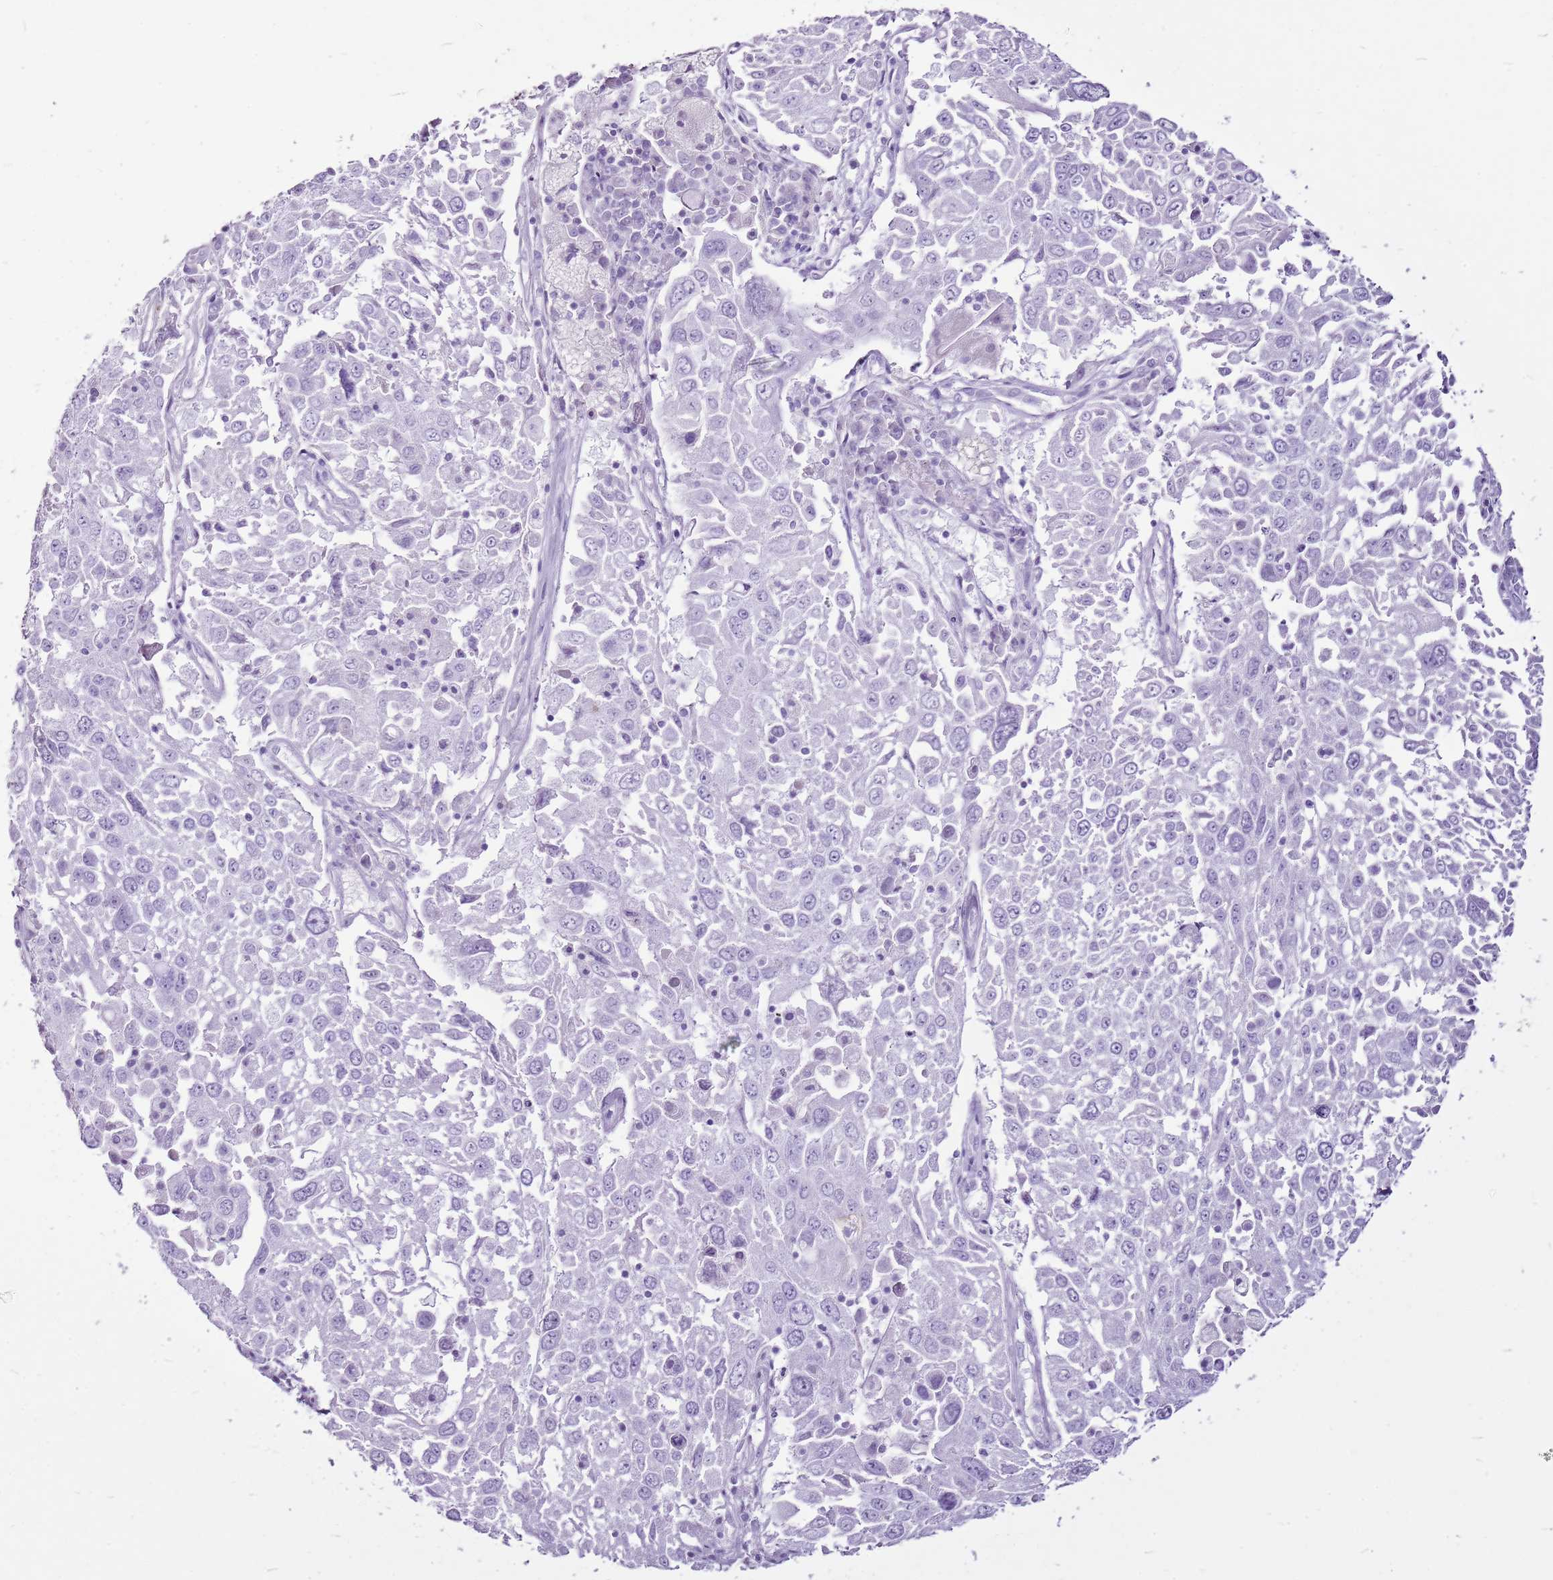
{"staining": {"intensity": "negative", "quantity": "none", "location": "none"}, "tissue": "lung cancer", "cell_type": "Tumor cells", "image_type": "cancer", "snomed": [{"axis": "morphology", "description": "Squamous cell carcinoma, NOS"}, {"axis": "topography", "description": "Lung"}], "caption": "IHC micrograph of human lung squamous cell carcinoma stained for a protein (brown), which exhibits no positivity in tumor cells.", "gene": "CNFN", "patient": {"sex": "male", "age": 65}}